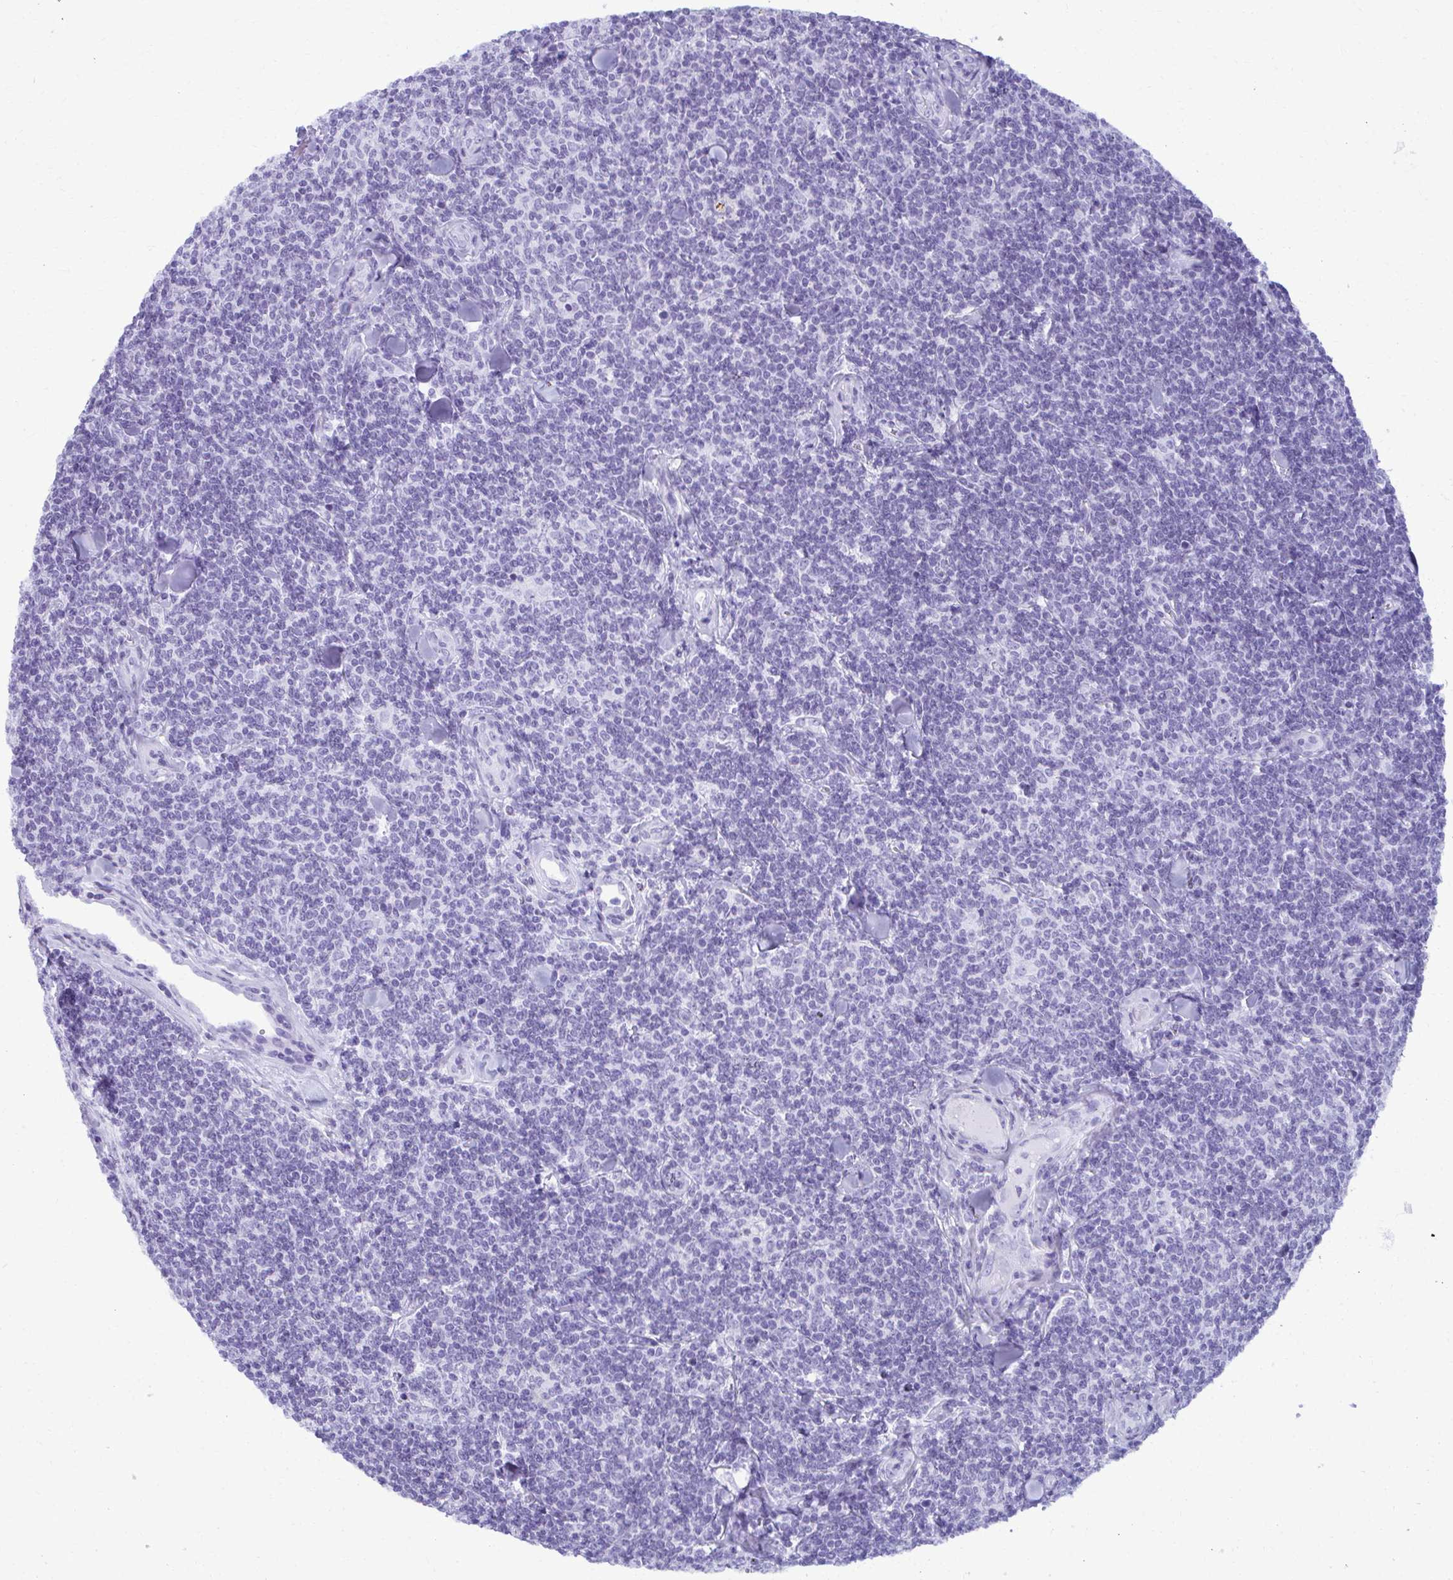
{"staining": {"intensity": "negative", "quantity": "none", "location": "none"}, "tissue": "lymphoma", "cell_type": "Tumor cells", "image_type": "cancer", "snomed": [{"axis": "morphology", "description": "Malignant lymphoma, non-Hodgkin's type, Low grade"}, {"axis": "topography", "description": "Lymph node"}], "caption": "An immunohistochemistry image of lymphoma is shown. There is no staining in tumor cells of lymphoma.", "gene": "MAF1", "patient": {"sex": "female", "age": 56}}